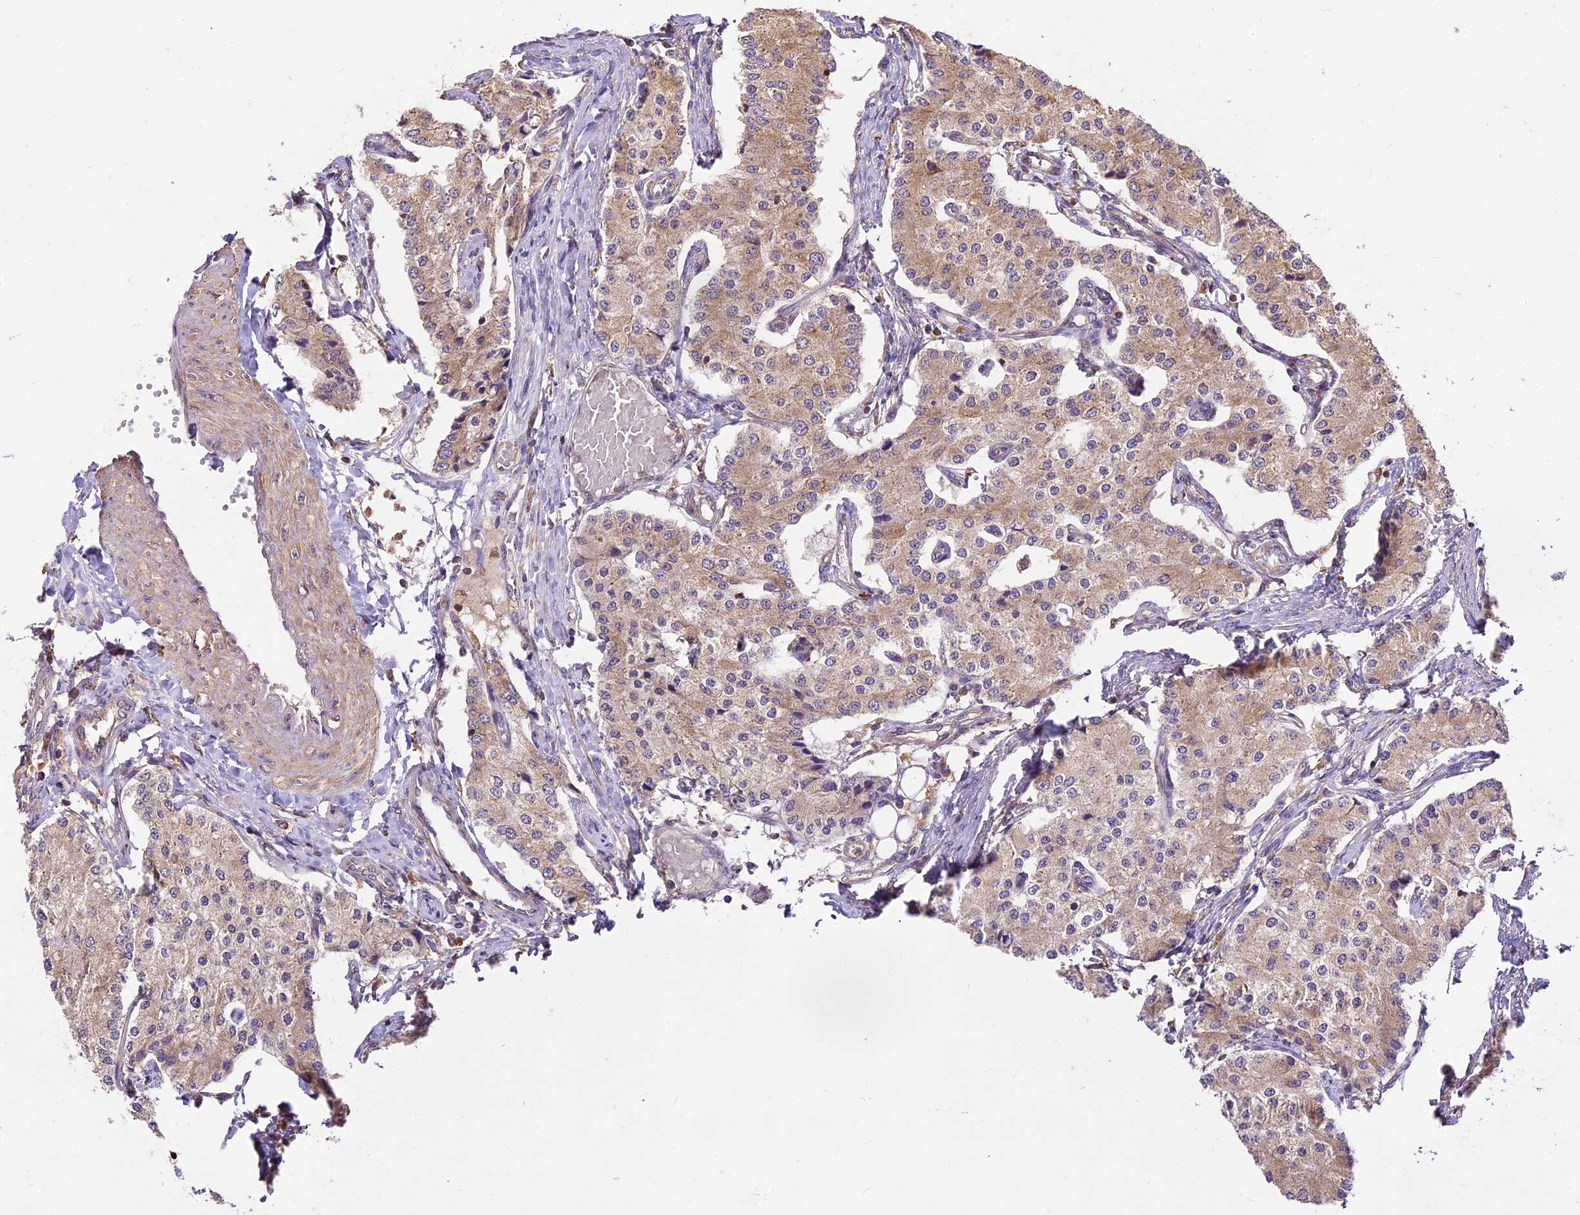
{"staining": {"intensity": "weak", "quantity": ">75%", "location": "cytoplasmic/membranous"}, "tissue": "carcinoid", "cell_type": "Tumor cells", "image_type": "cancer", "snomed": [{"axis": "morphology", "description": "Carcinoid, malignant, NOS"}, {"axis": "topography", "description": "Colon"}], "caption": "Human malignant carcinoid stained with a brown dye reveals weak cytoplasmic/membranous positive staining in about >75% of tumor cells.", "gene": "BRAP", "patient": {"sex": "female", "age": 52}}